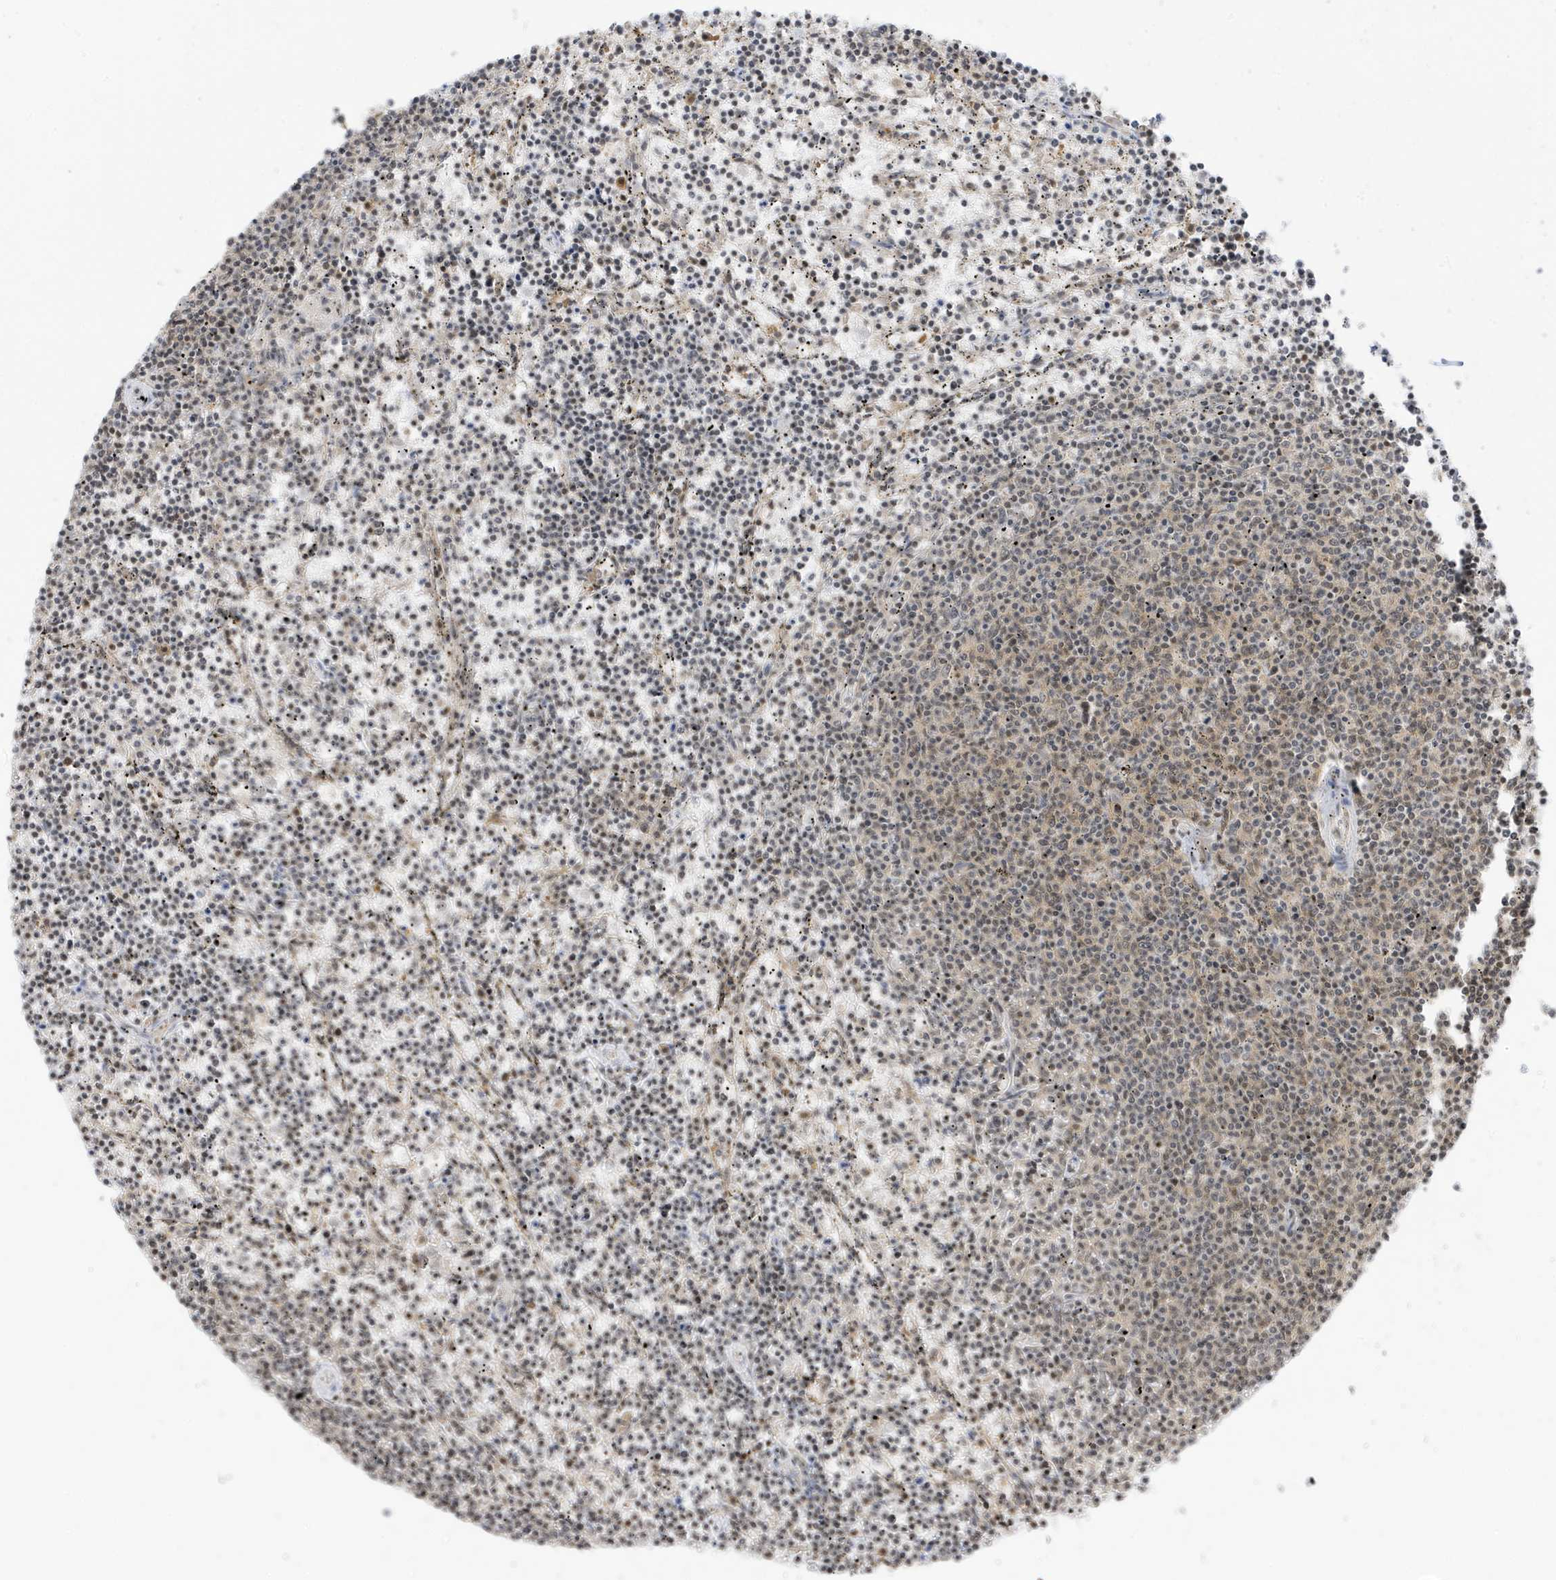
{"staining": {"intensity": "weak", "quantity": "25%-75%", "location": "cytoplasmic/membranous,nuclear"}, "tissue": "lymphoma", "cell_type": "Tumor cells", "image_type": "cancer", "snomed": [{"axis": "morphology", "description": "Malignant lymphoma, non-Hodgkin's type, Low grade"}, {"axis": "topography", "description": "Spleen"}], "caption": "Immunohistochemical staining of lymphoma reveals low levels of weak cytoplasmic/membranous and nuclear staining in about 25%-75% of tumor cells.", "gene": "TAB3", "patient": {"sex": "female", "age": 50}}